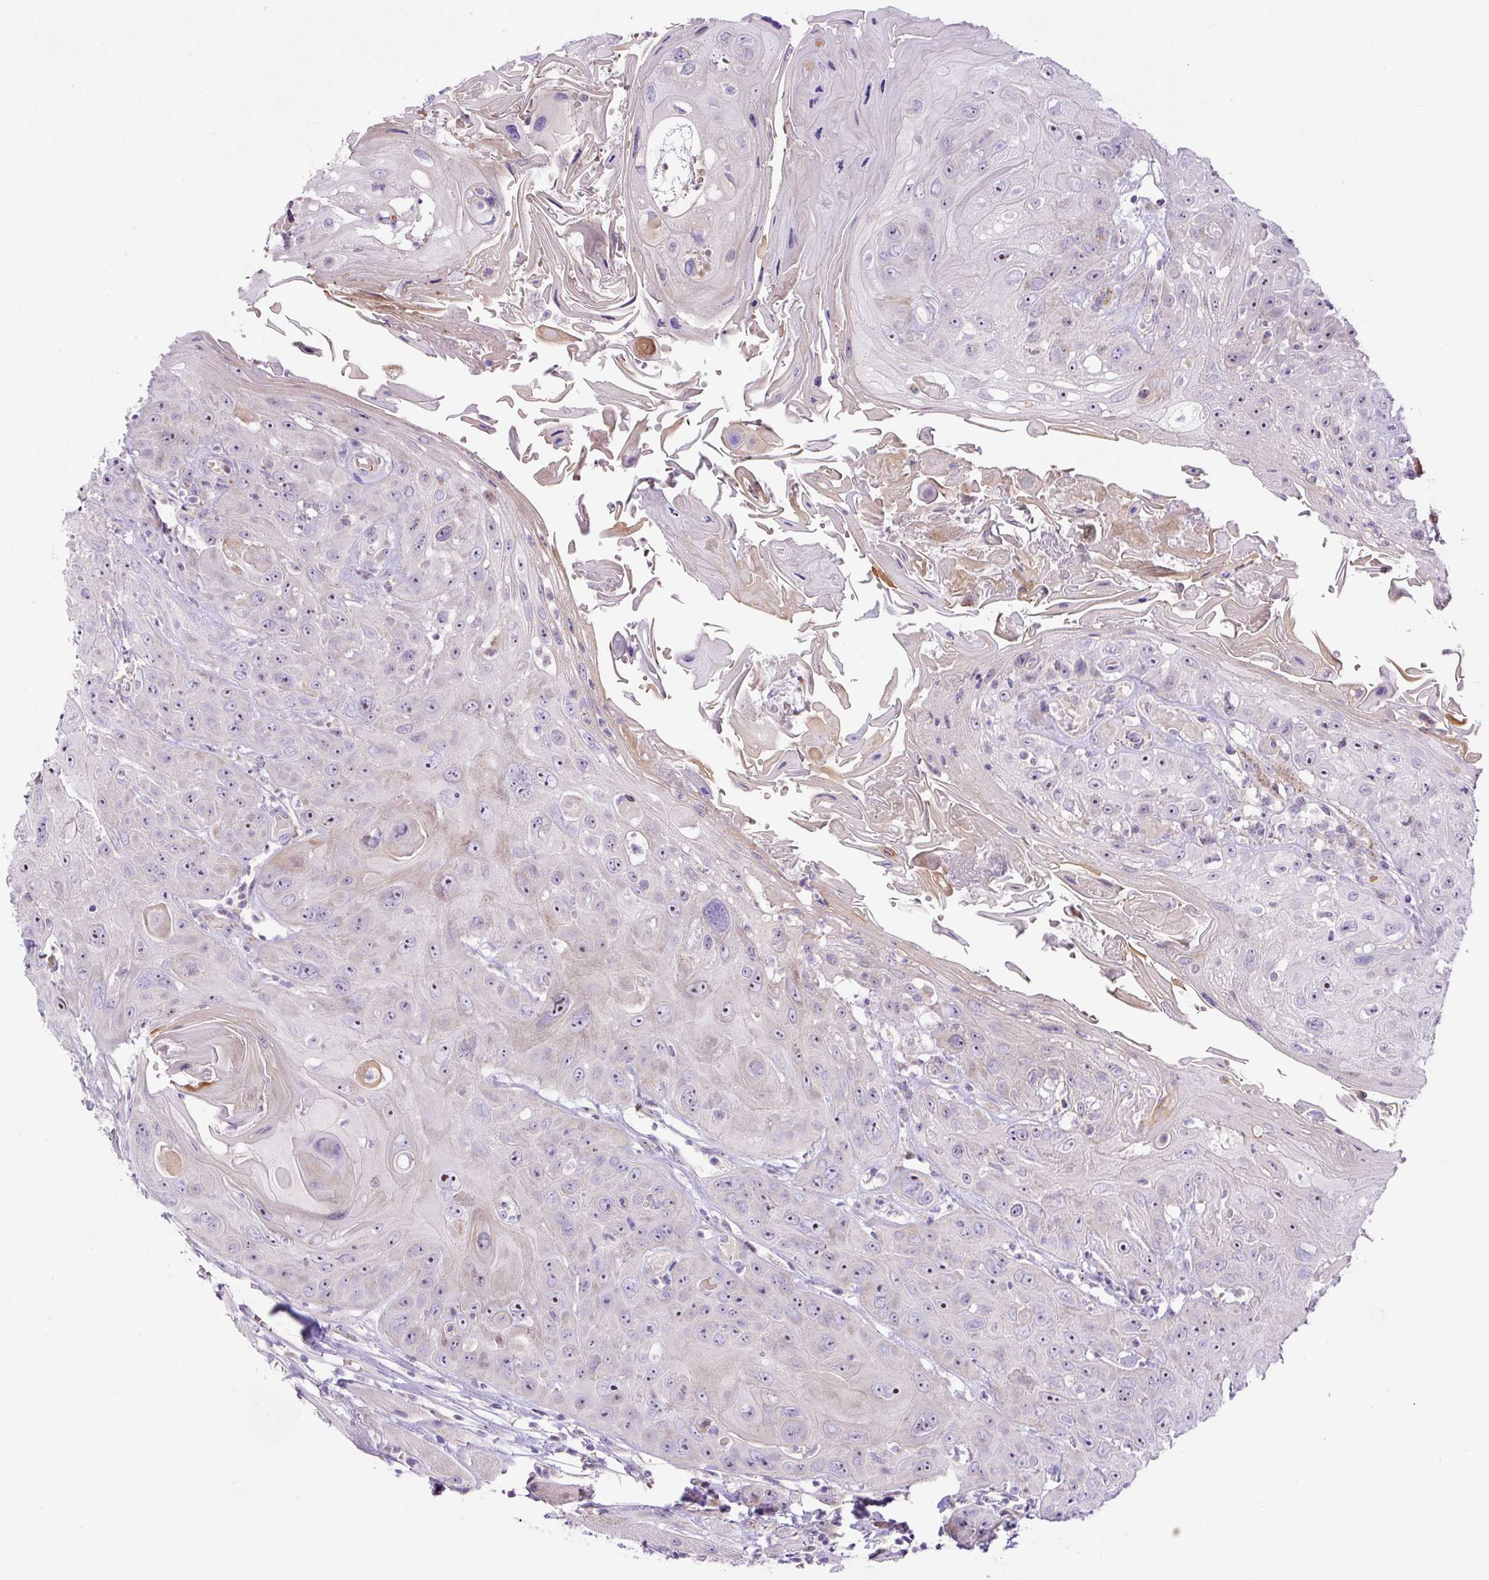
{"staining": {"intensity": "moderate", "quantity": "<25%", "location": "nuclear"}, "tissue": "head and neck cancer", "cell_type": "Tumor cells", "image_type": "cancer", "snomed": [{"axis": "morphology", "description": "Squamous cell carcinoma, NOS"}, {"axis": "topography", "description": "Head-Neck"}], "caption": "Squamous cell carcinoma (head and neck) was stained to show a protein in brown. There is low levels of moderate nuclear positivity in approximately <25% of tumor cells.", "gene": "ZNF596", "patient": {"sex": "female", "age": 59}}